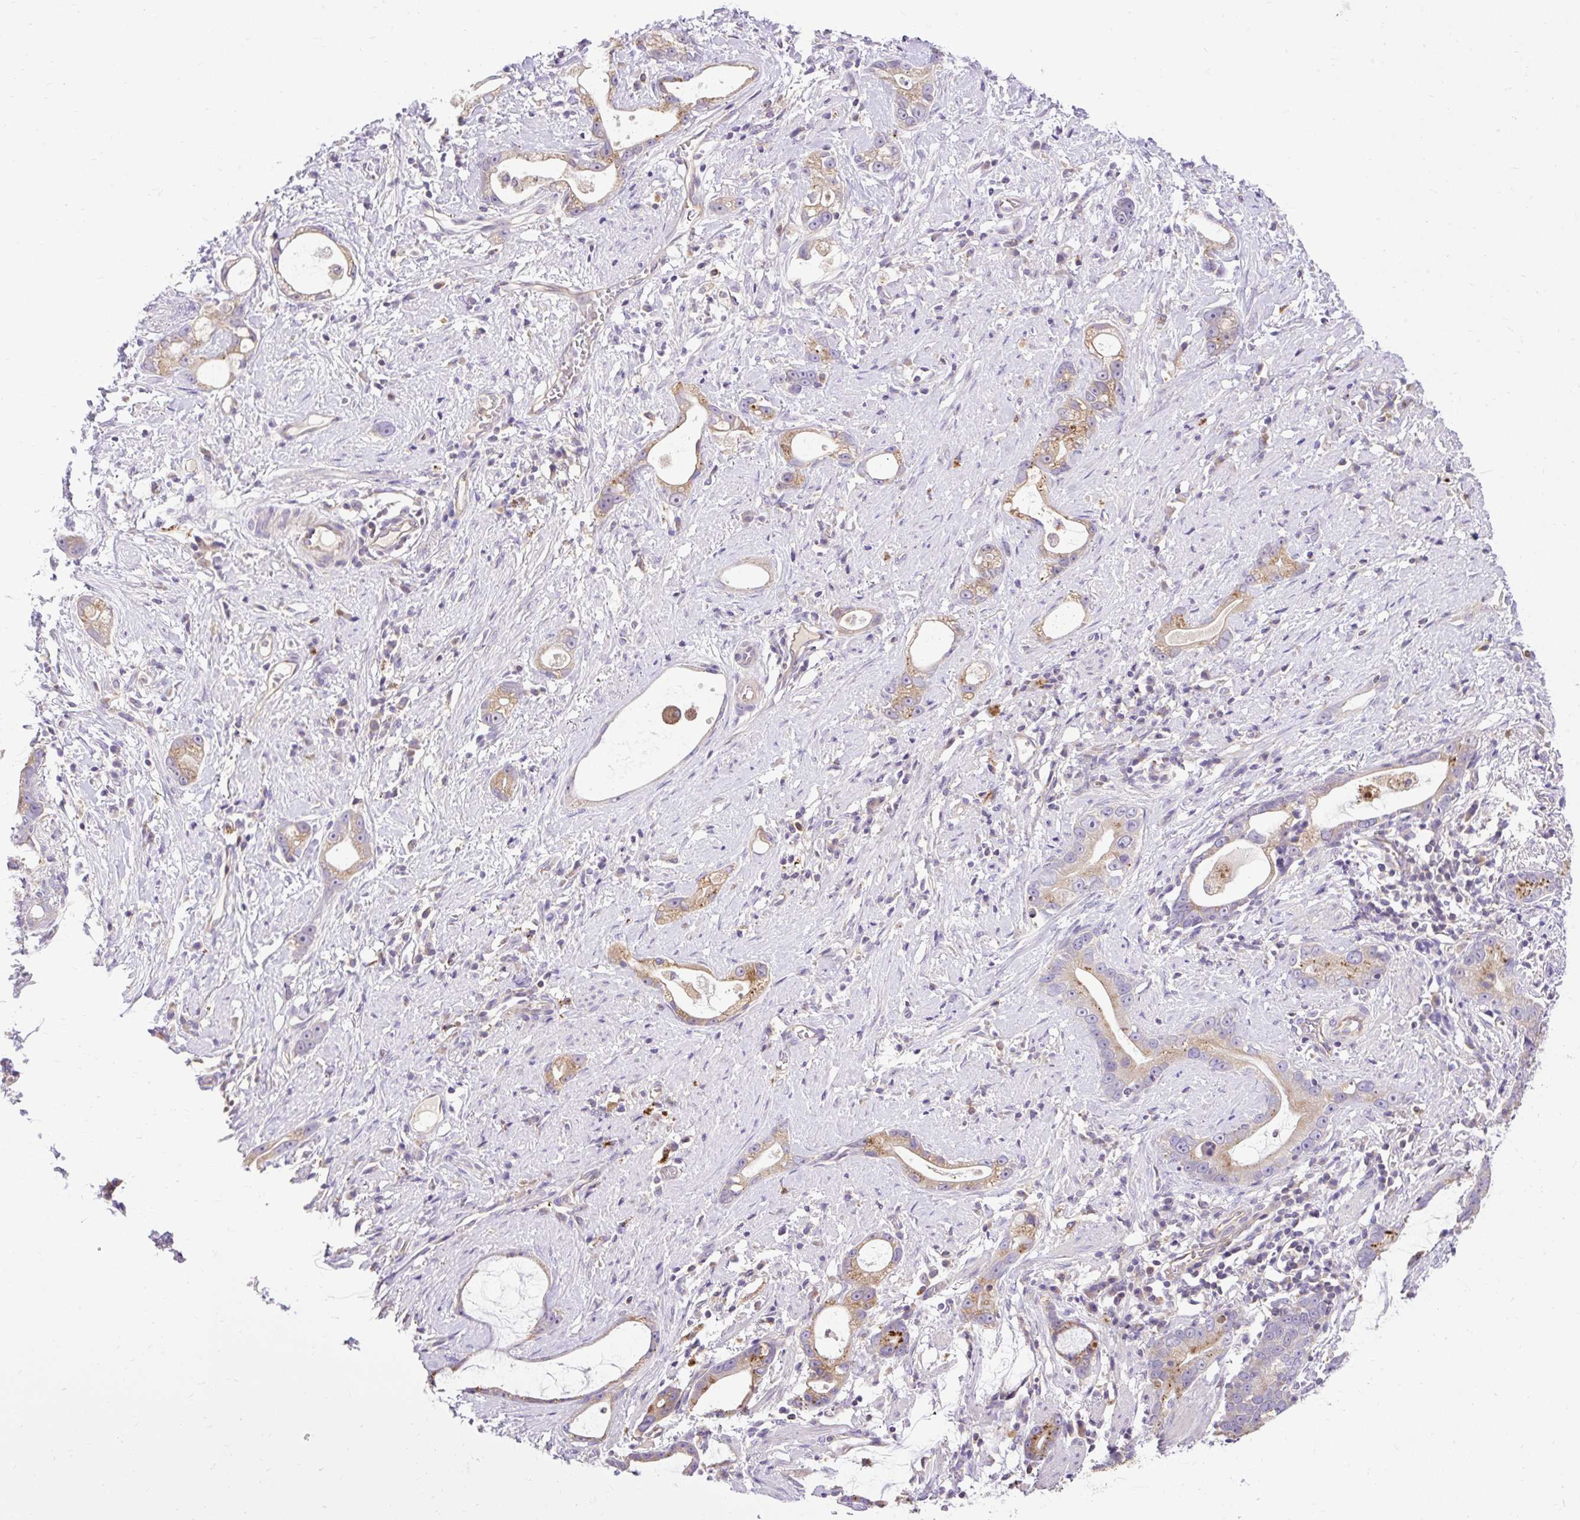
{"staining": {"intensity": "moderate", "quantity": "25%-75%", "location": "cytoplasmic/membranous"}, "tissue": "stomach cancer", "cell_type": "Tumor cells", "image_type": "cancer", "snomed": [{"axis": "morphology", "description": "Adenocarcinoma, NOS"}, {"axis": "topography", "description": "Stomach"}], "caption": "Protein analysis of stomach cancer tissue demonstrates moderate cytoplasmic/membranous staining in approximately 25%-75% of tumor cells.", "gene": "HEXB", "patient": {"sex": "male", "age": 55}}